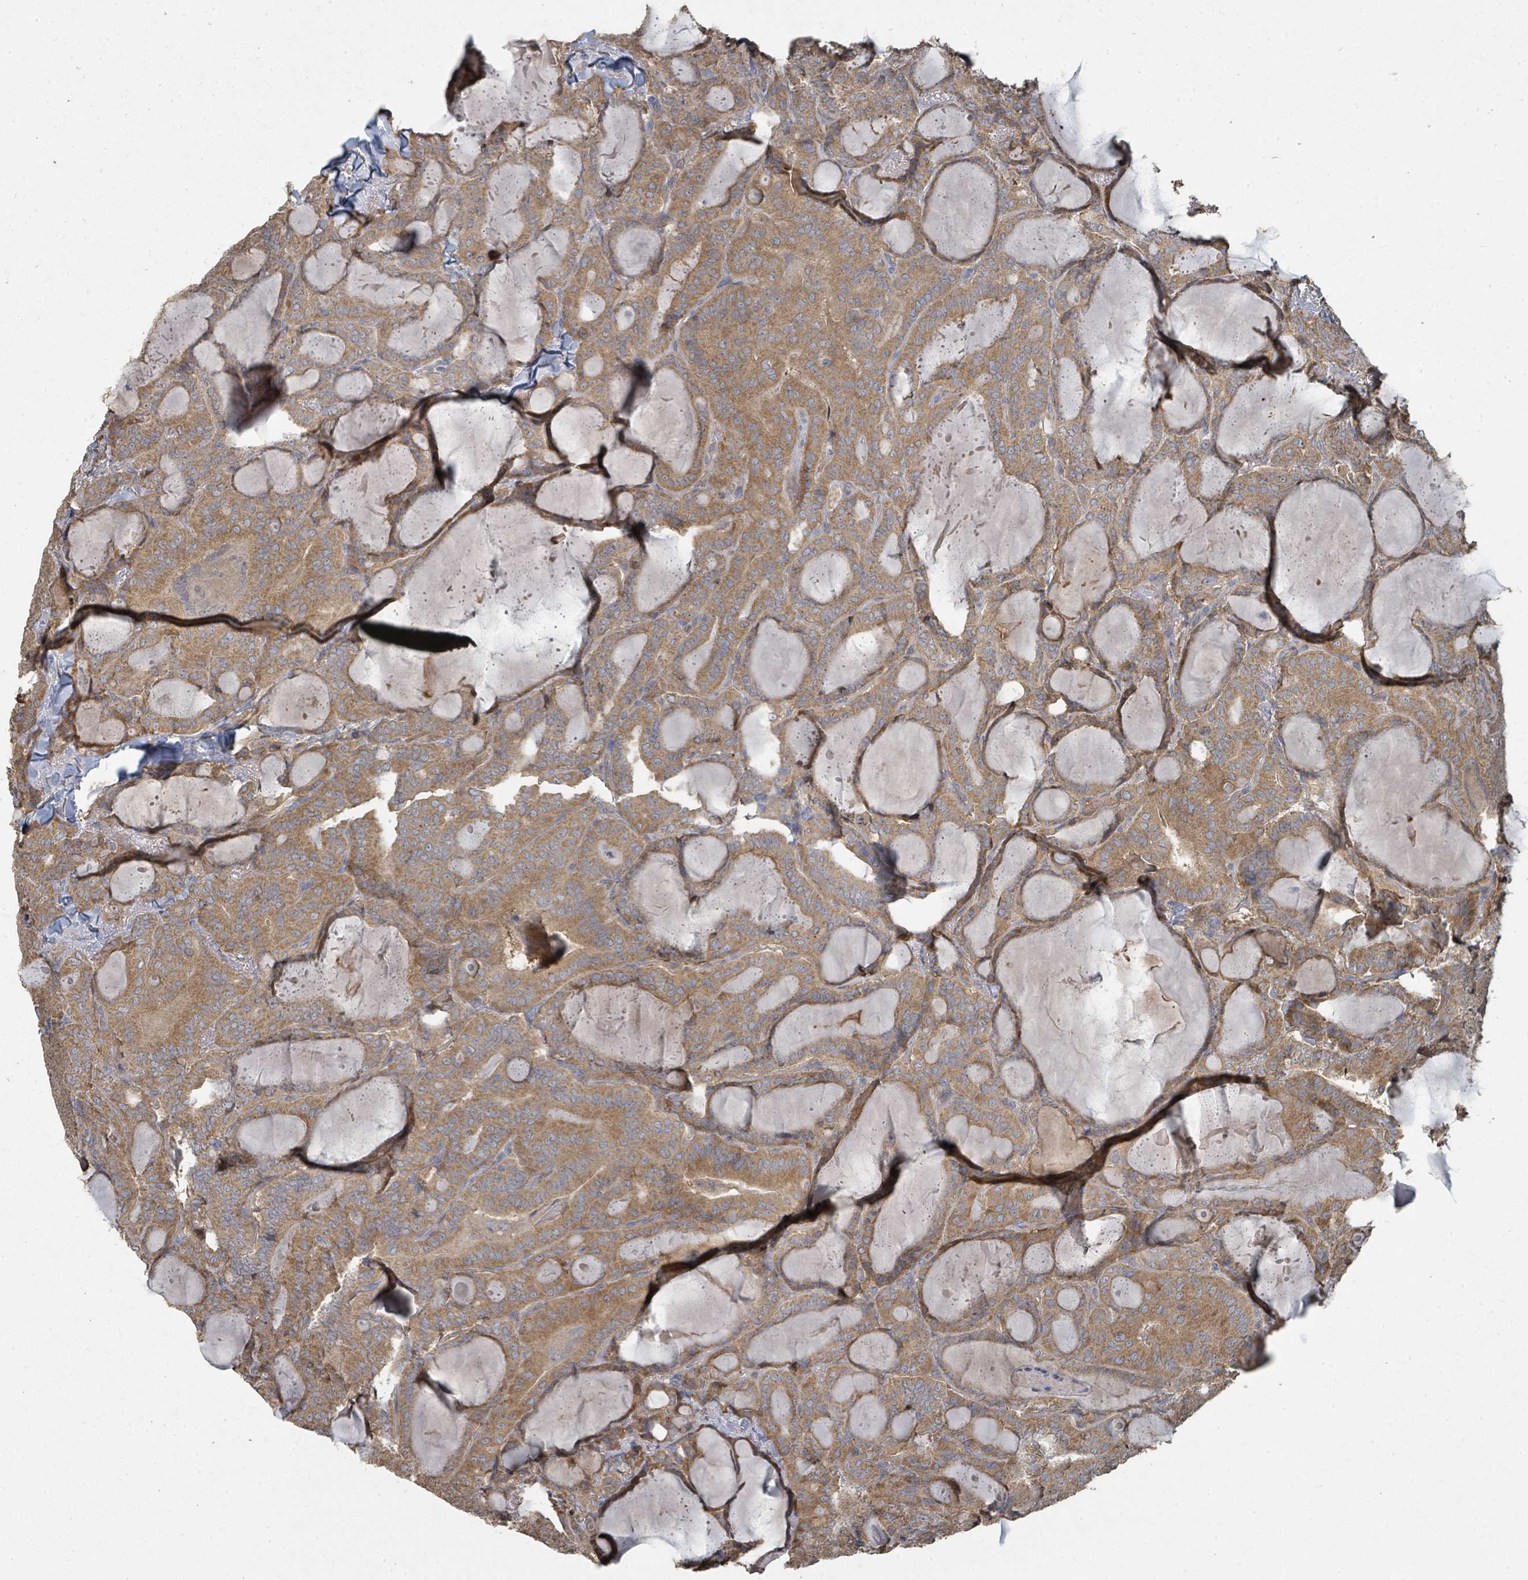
{"staining": {"intensity": "moderate", "quantity": ">75%", "location": "cytoplasmic/membranous"}, "tissue": "thyroid cancer", "cell_type": "Tumor cells", "image_type": "cancer", "snomed": [{"axis": "morphology", "description": "Papillary adenocarcinoma, NOS"}, {"axis": "topography", "description": "Thyroid gland"}], "caption": "Protein expression analysis of human thyroid cancer (papillary adenocarcinoma) reveals moderate cytoplasmic/membranous expression in approximately >75% of tumor cells.", "gene": "WDFY1", "patient": {"sex": "female", "age": 68}}